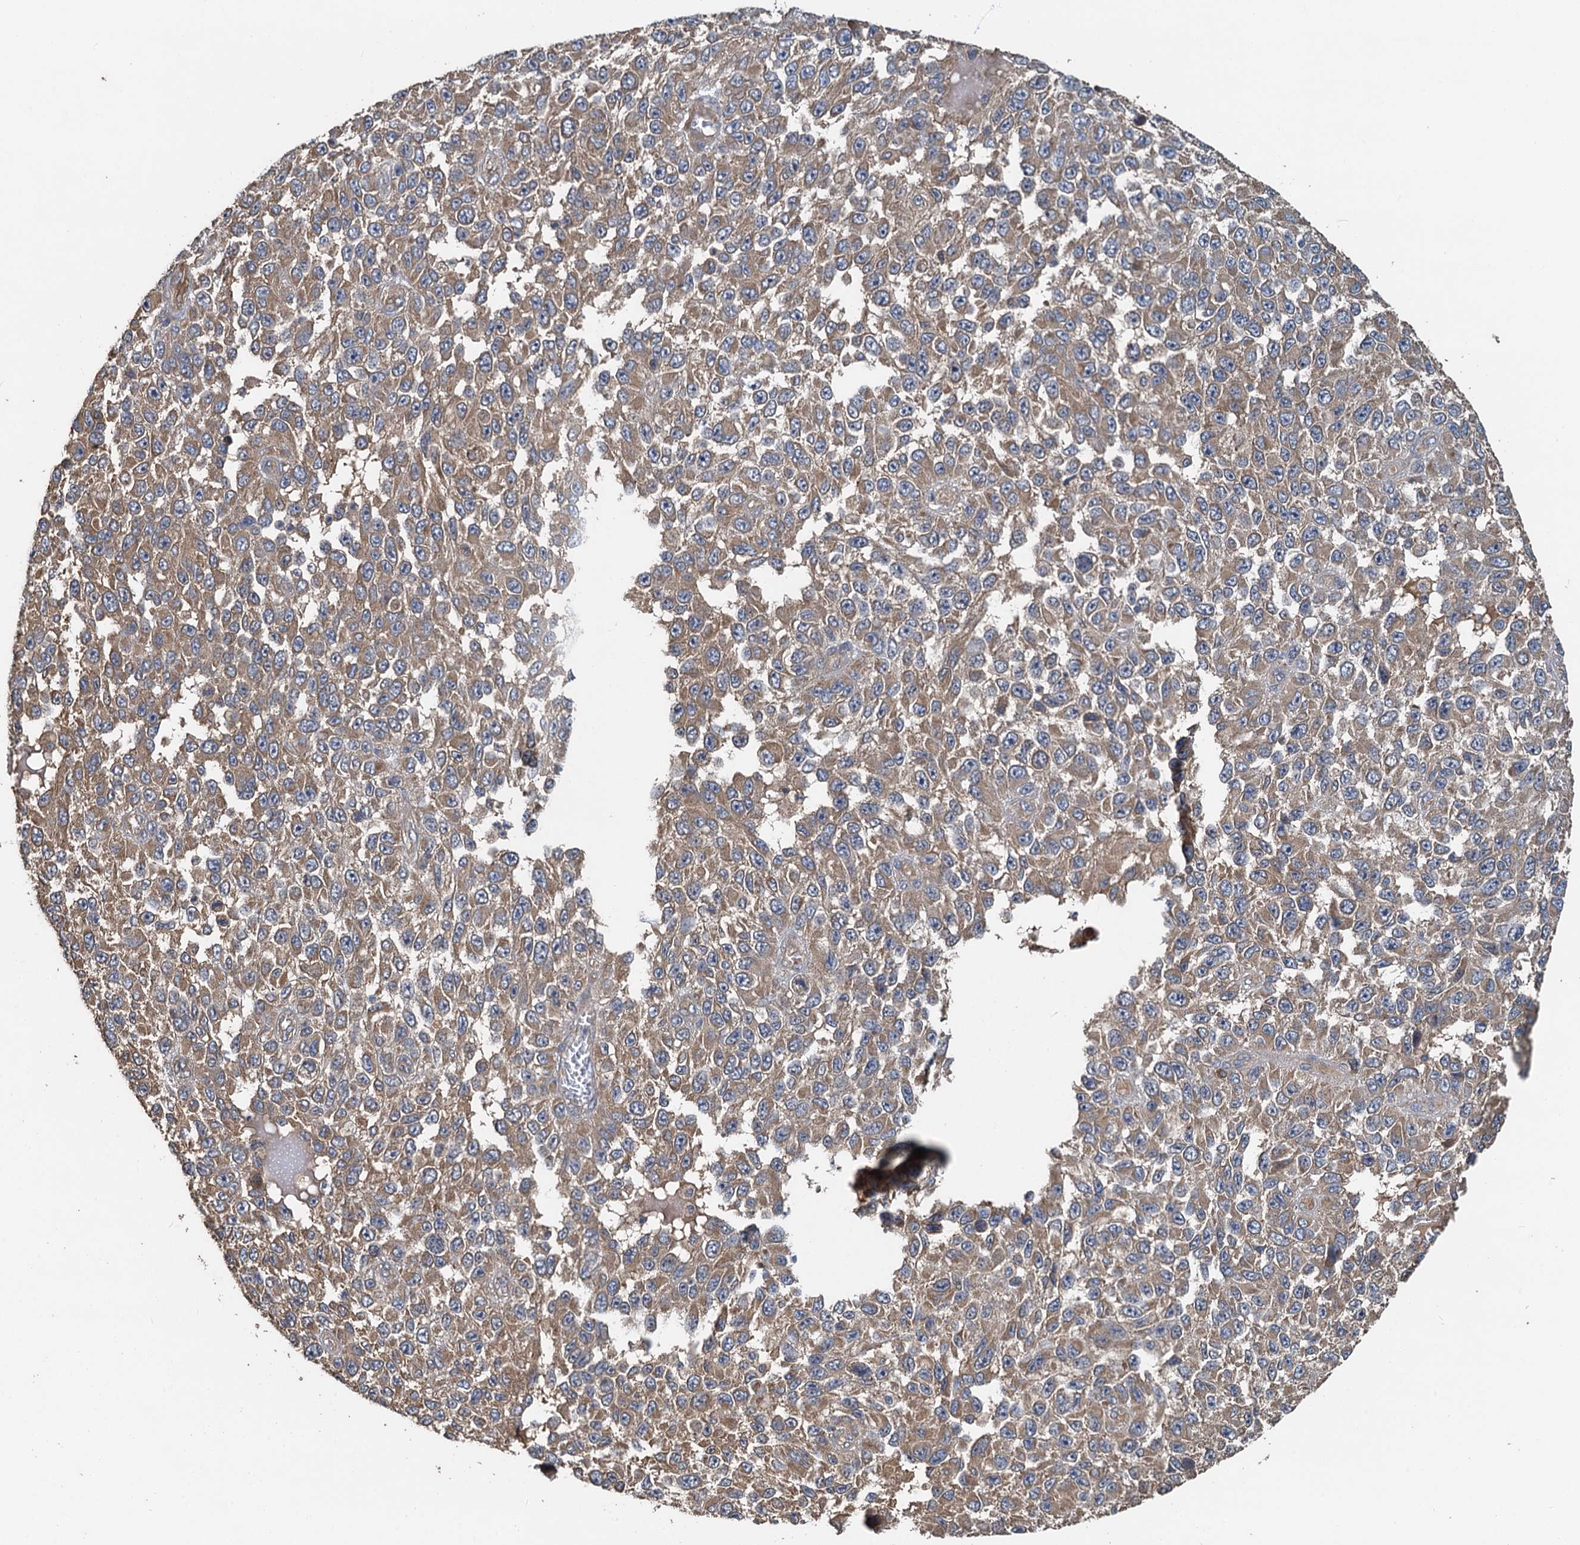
{"staining": {"intensity": "moderate", "quantity": ">75%", "location": "cytoplasmic/membranous"}, "tissue": "melanoma", "cell_type": "Tumor cells", "image_type": "cancer", "snomed": [{"axis": "morphology", "description": "Normal tissue, NOS"}, {"axis": "morphology", "description": "Malignant melanoma, NOS"}, {"axis": "topography", "description": "Skin"}], "caption": "Malignant melanoma stained for a protein shows moderate cytoplasmic/membranous positivity in tumor cells.", "gene": "HYI", "patient": {"sex": "female", "age": 96}}